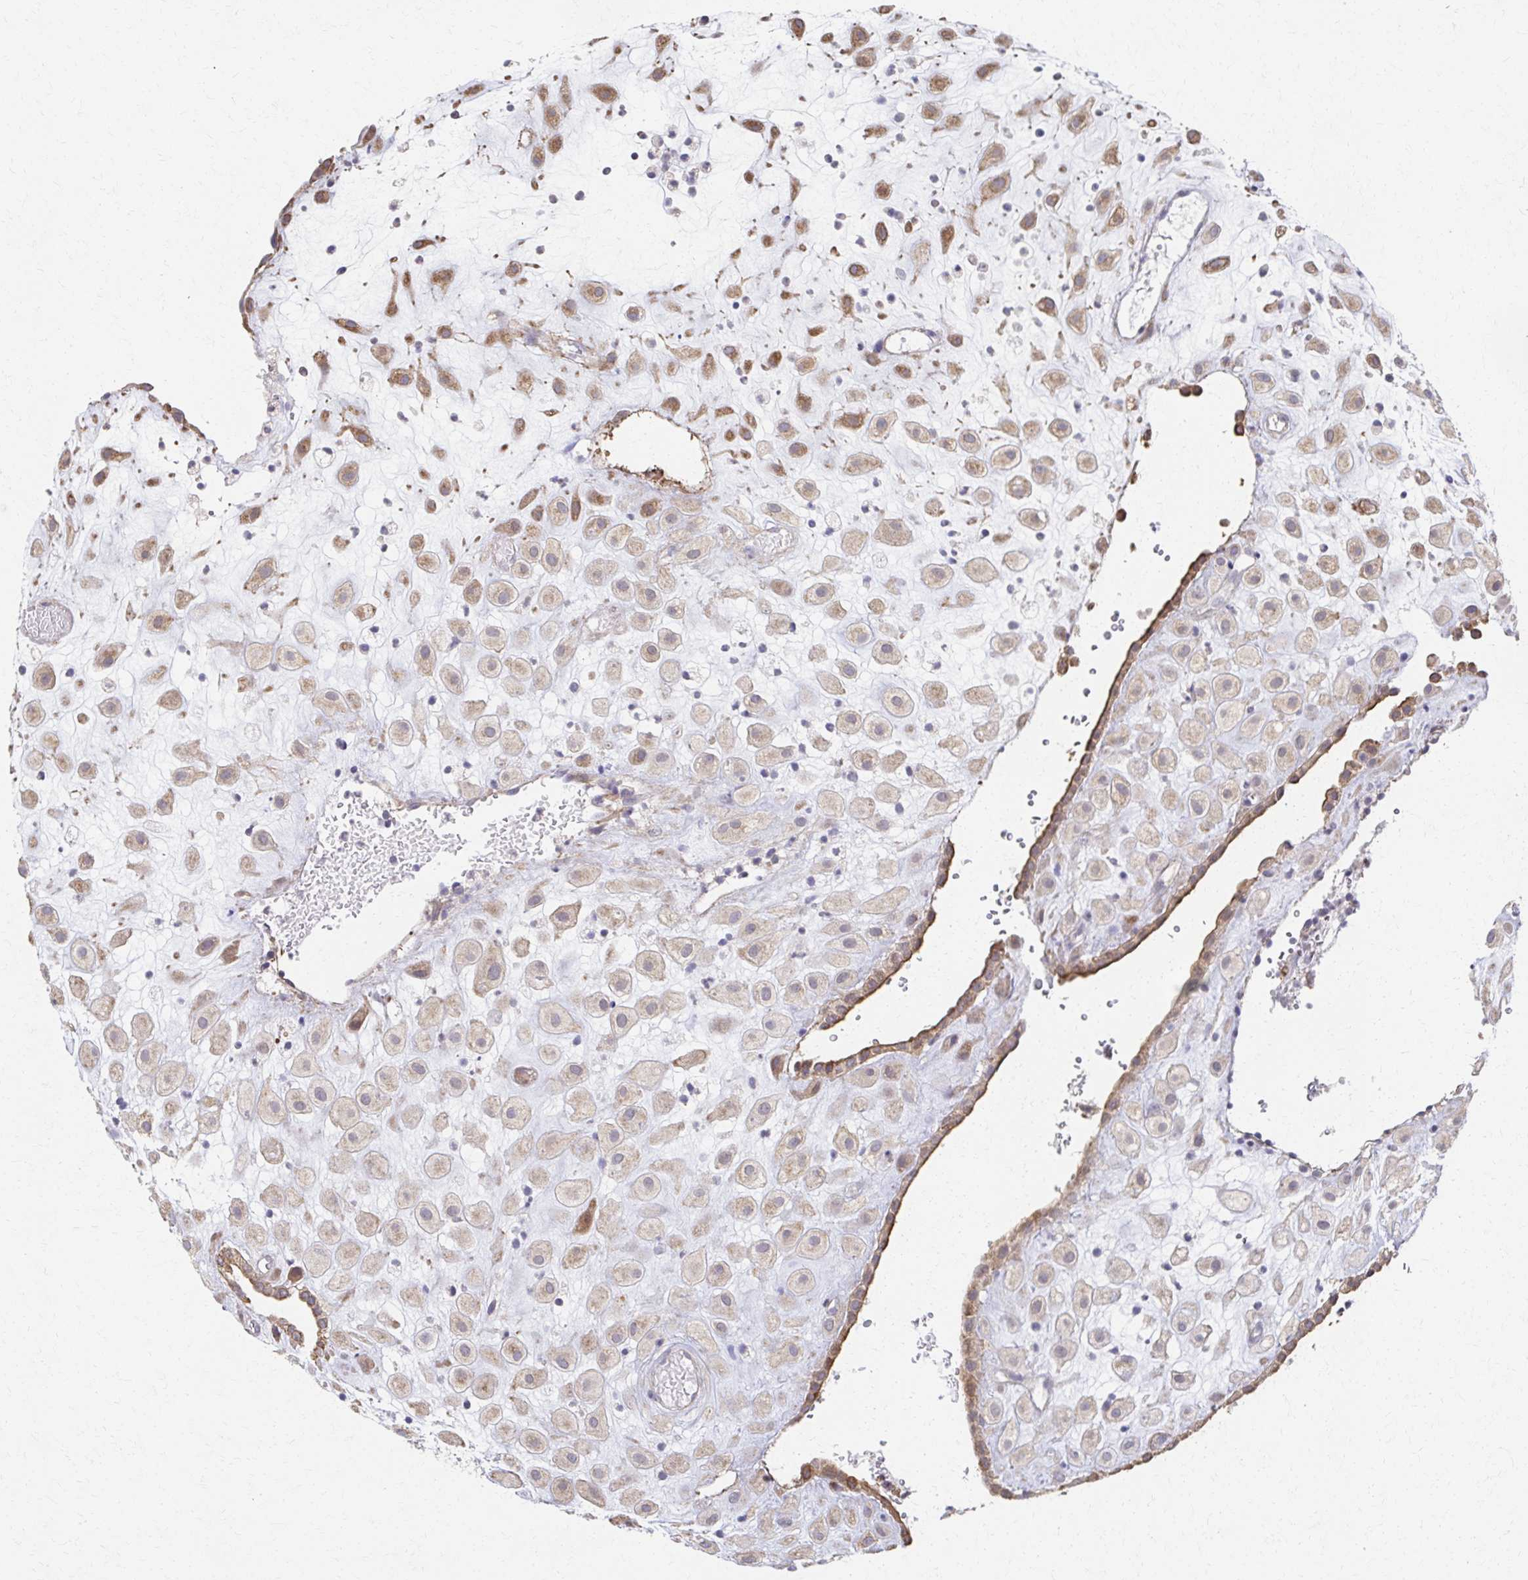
{"staining": {"intensity": "weak", "quantity": ">75%", "location": "cytoplasmic/membranous"}, "tissue": "placenta", "cell_type": "Decidual cells", "image_type": "normal", "snomed": [{"axis": "morphology", "description": "Normal tissue, NOS"}, {"axis": "topography", "description": "Placenta"}], "caption": "A low amount of weak cytoplasmic/membranous positivity is seen in approximately >75% of decidual cells in normal placenta.", "gene": "EOLA1", "patient": {"sex": "female", "age": 24}}